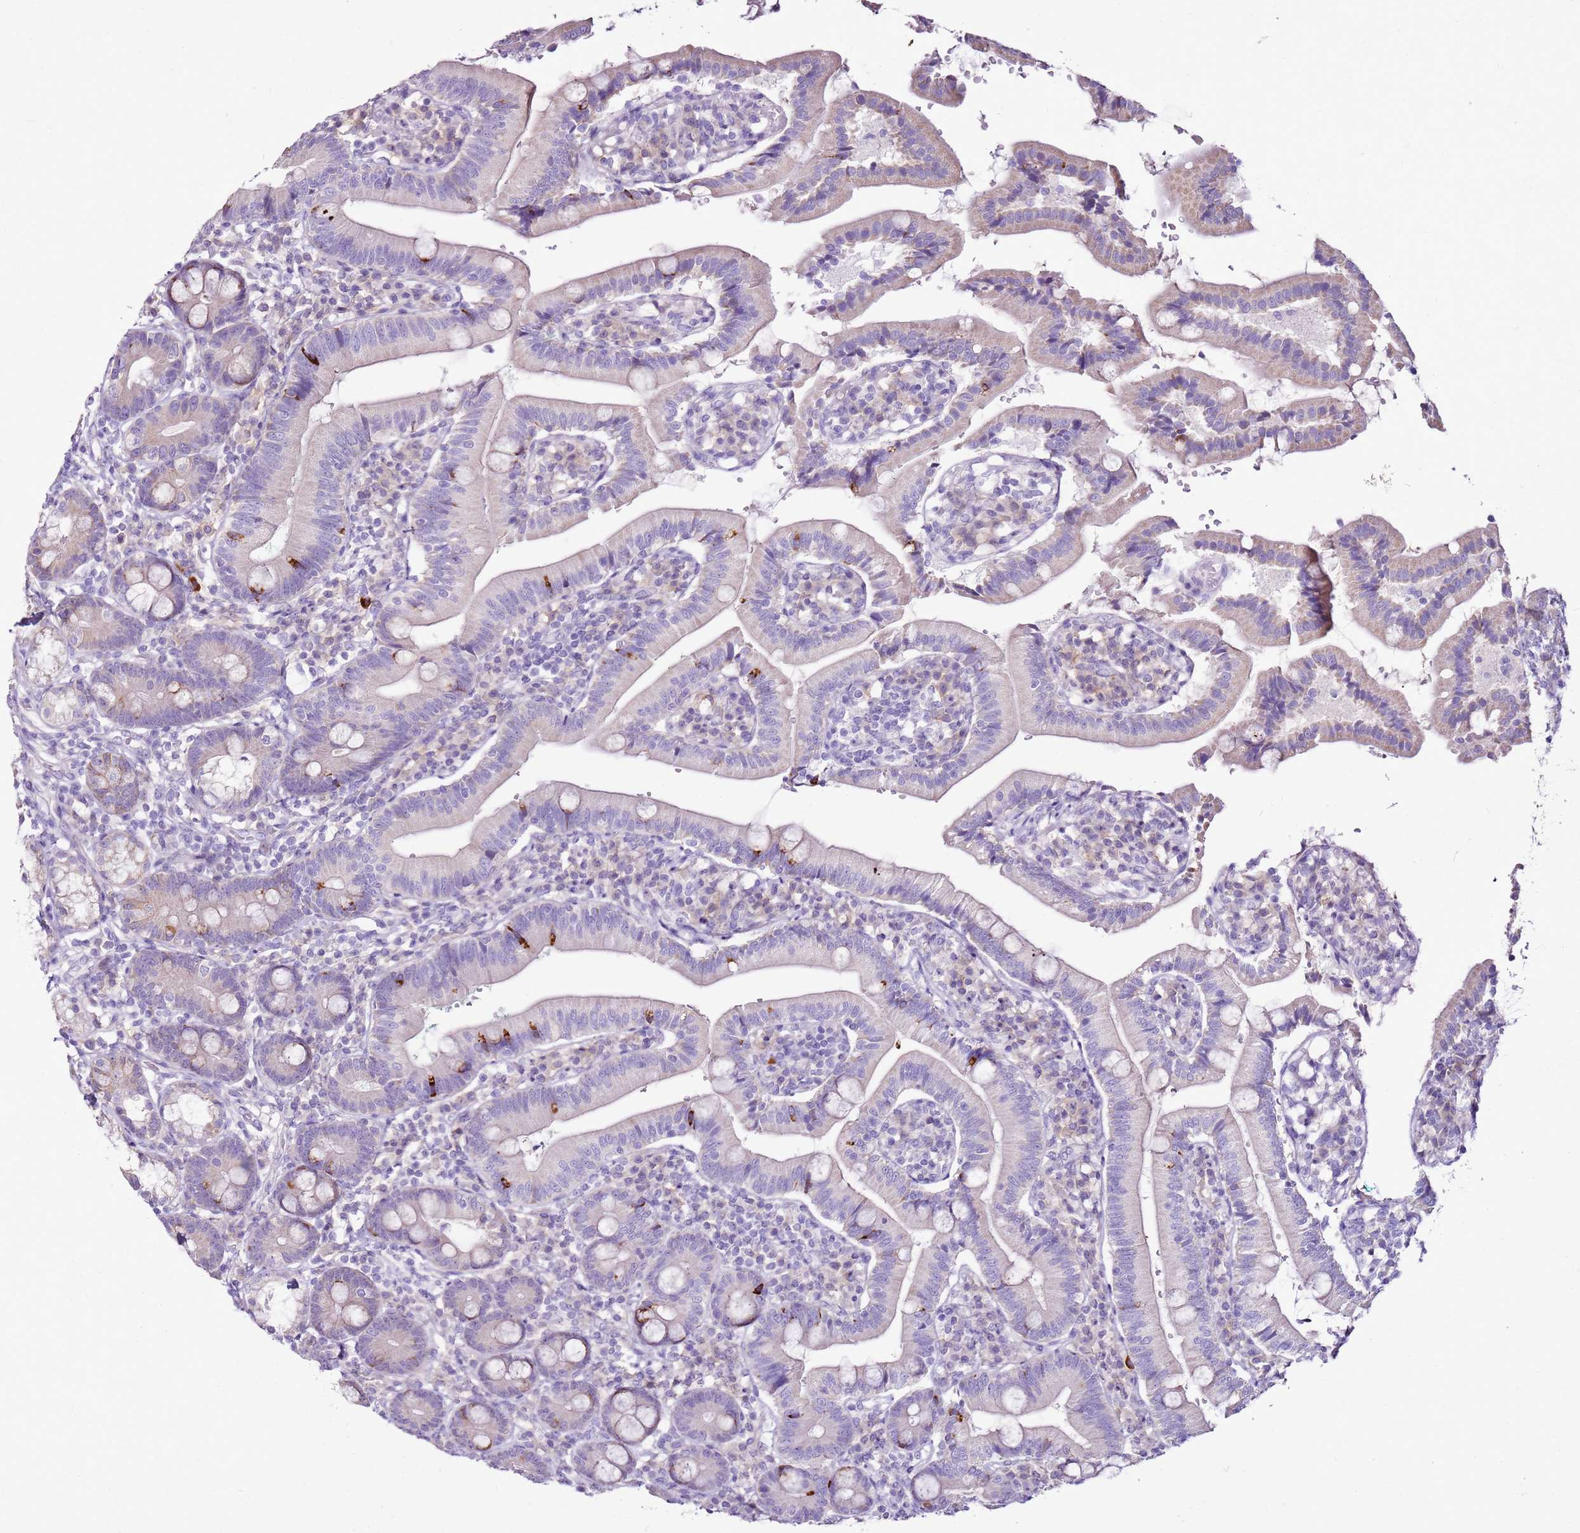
{"staining": {"intensity": "strong", "quantity": "<25%", "location": "cytoplasmic/membranous"}, "tissue": "duodenum", "cell_type": "Glandular cells", "image_type": "normal", "snomed": [{"axis": "morphology", "description": "Normal tissue, NOS"}, {"axis": "topography", "description": "Duodenum"}], "caption": "IHC micrograph of unremarkable duodenum: human duodenum stained using immunohistochemistry (IHC) displays medium levels of strong protein expression localized specifically in the cytoplasmic/membranous of glandular cells, appearing as a cytoplasmic/membranous brown color.", "gene": "SLC38A5", "patient": {"sex": "female", "age": 67}}